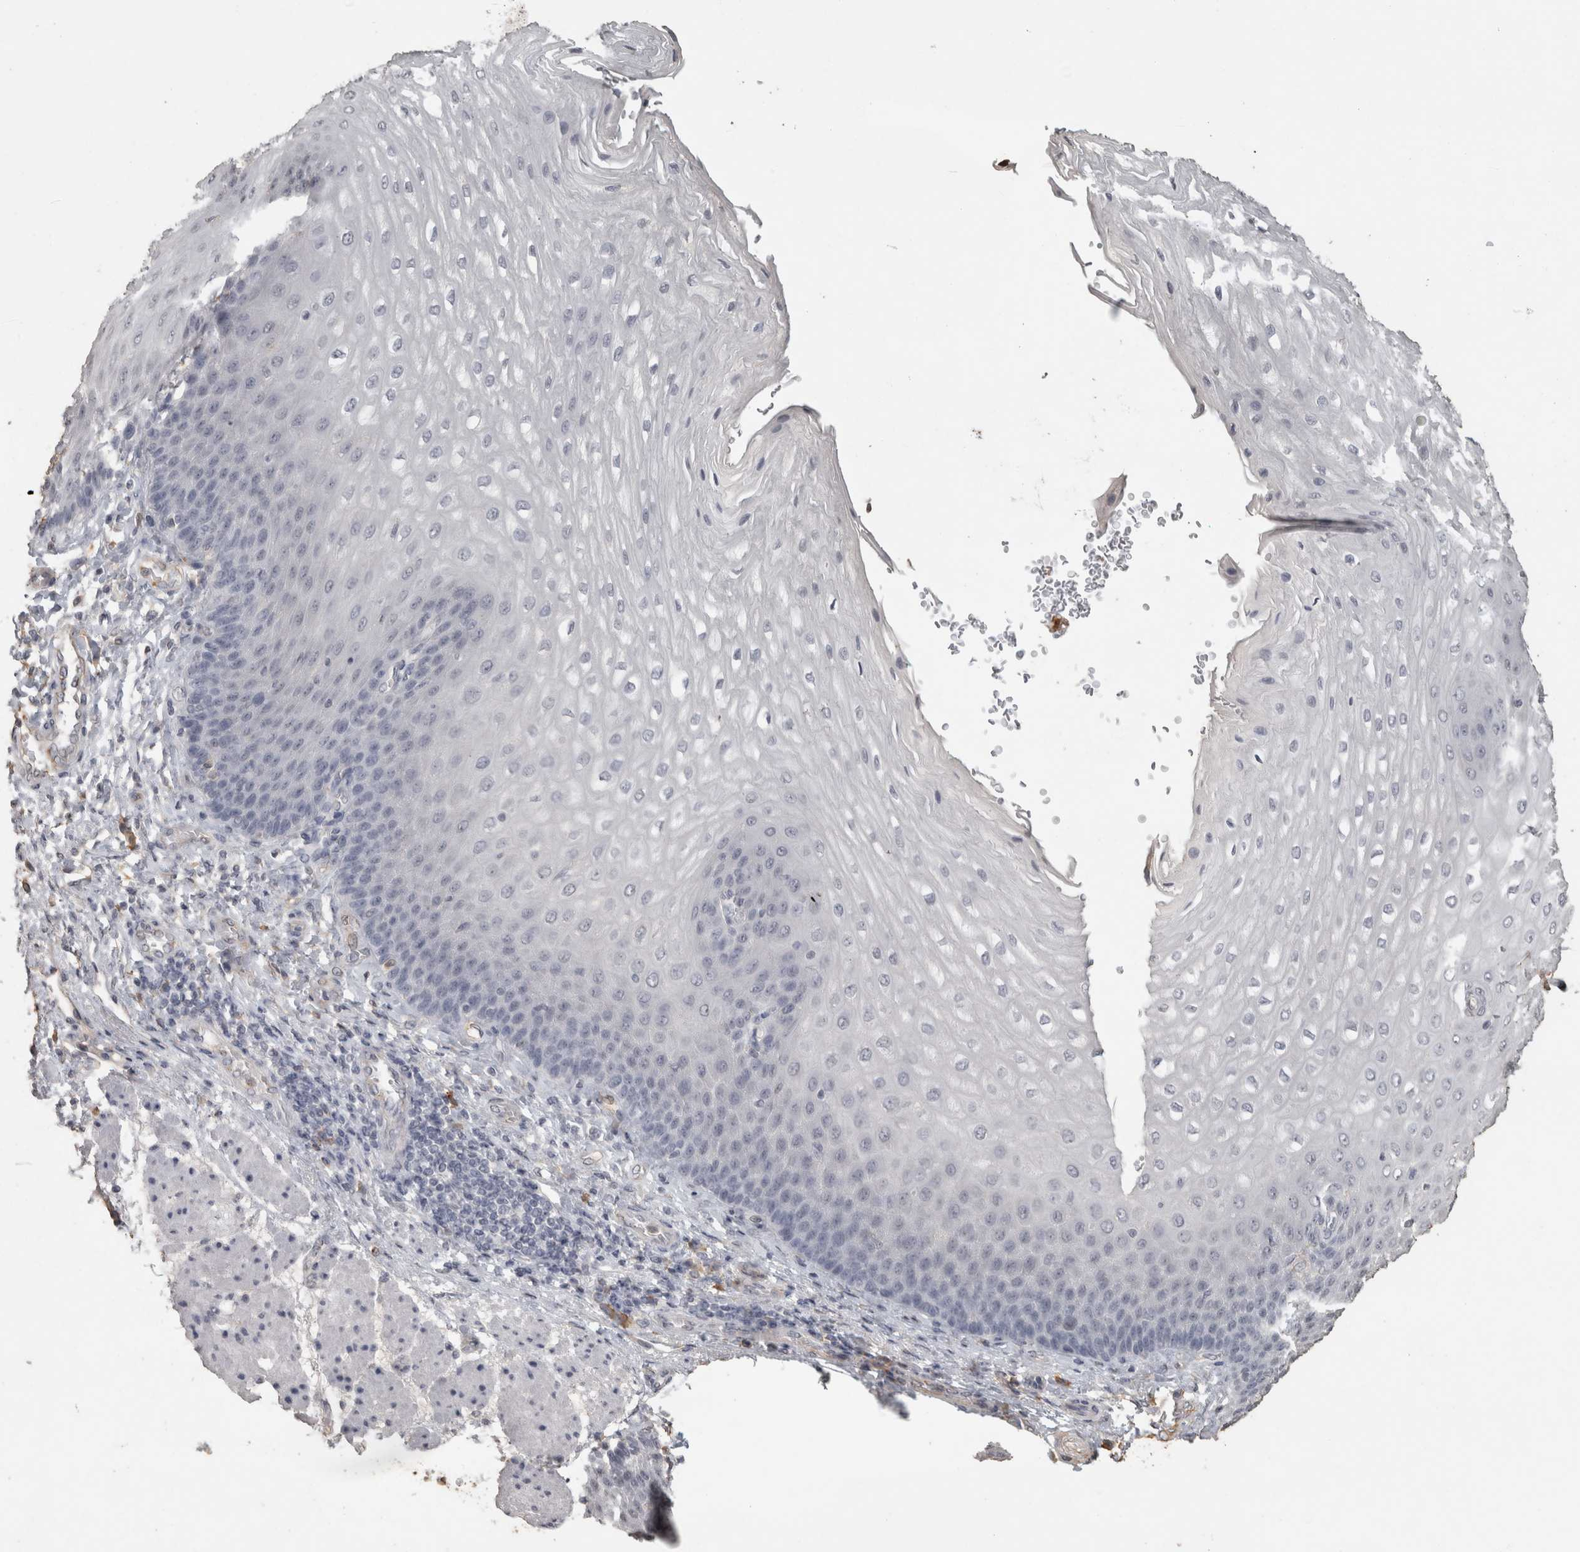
{"staining": {"intensity": "negative", "quantity": "none", "location": "none"}, "tissue": "esophagus", "cell_type": "Squamous epithelial cells", "image_type": "normal", "snomed": [{"axis": "morphology", "description": "Normal tissue, NOS"}, {"axis": "topography", "description": "Esophagus"}], "caption": "Squamous epithelial cells show no significant staining in unremarkable esophagus. Brightfield microscopy of immunohistochemistry (IHC) stained with DAB (3,3'-diaminobenzidine) (brown) and hematoxylin (blue), captured at high magnification.", "gene": "REPS2", "patient": {"sex": "male", "age": 54}}